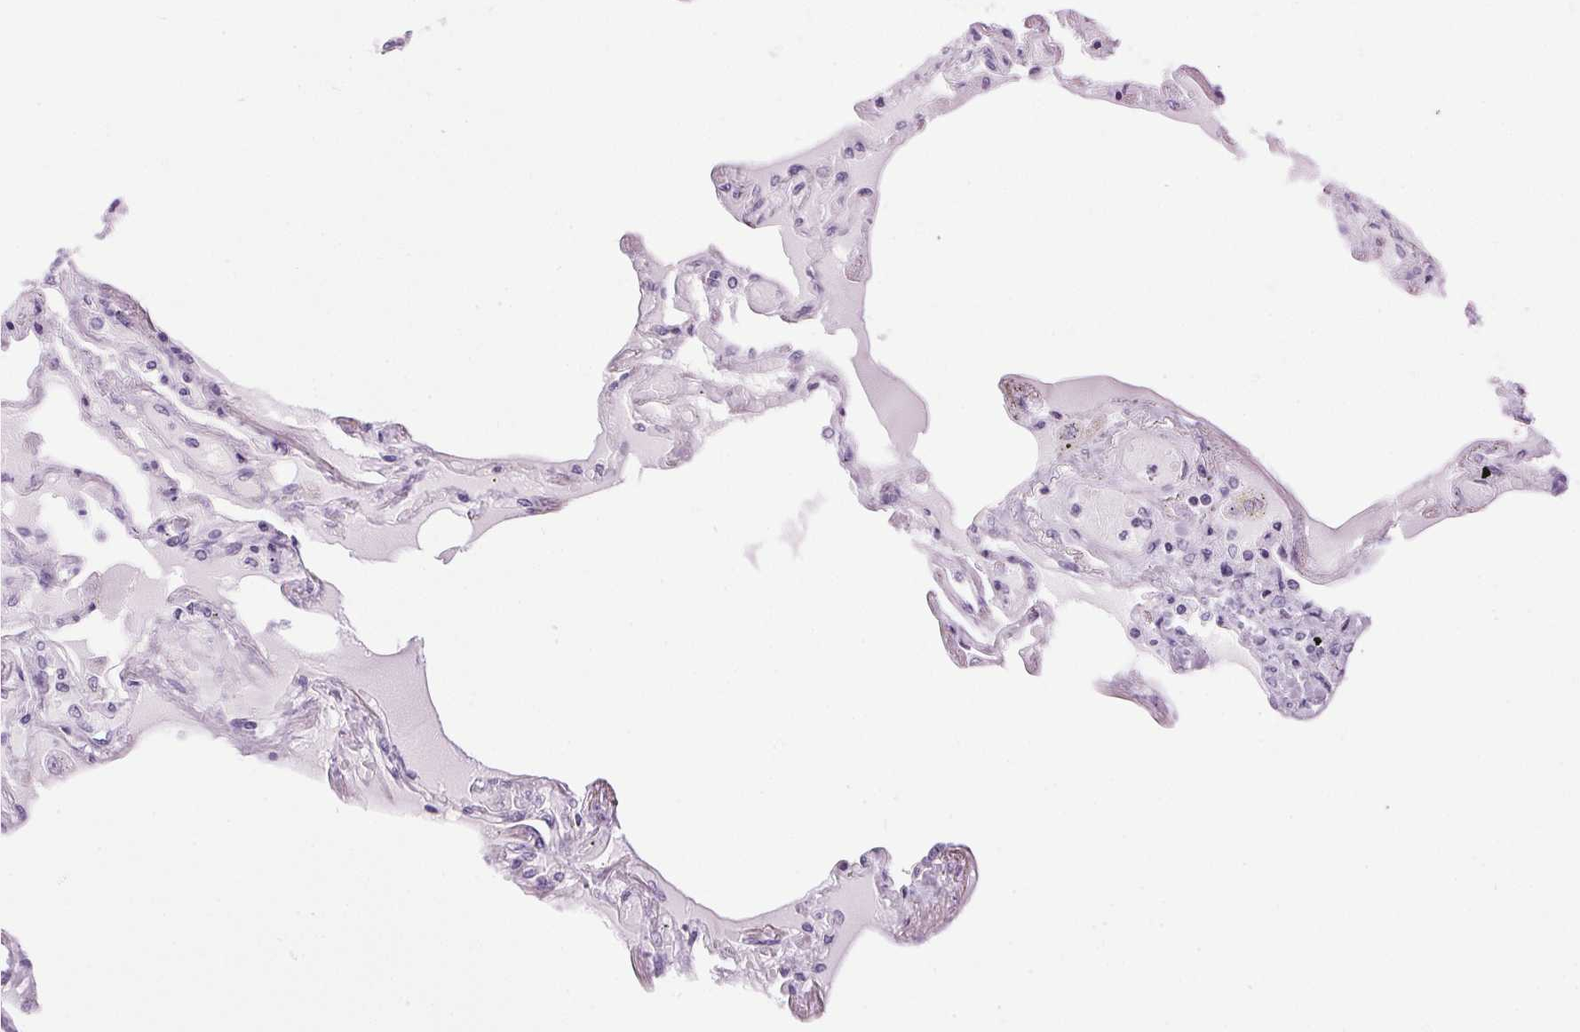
{"staining": {"intensity": "negative", "quantity": "none", "location": "none"}, "tissue": "lung", "cell_type": "Alveolar cells", "image_type": "normal", "snomed": [{"axis": "morphology", "description": "Normal tissue, NOS"}, {"axis": "morphology", "description": "Adenocarcinoma, NOS"}, {"axis": "topography", "description": "Cartilage tissue"}, {"axis": "topography", "description": "Lung"}], "caption": "A histopathology image of lung stained for a protein demonstrates no brown staining in alveolar cells. (DAB (3,3'-diaminobenzidine) immunohistochemistry (IHC), high magnification).", "gene": "SP7", "patient": {"sex": "female", "age": 67}}